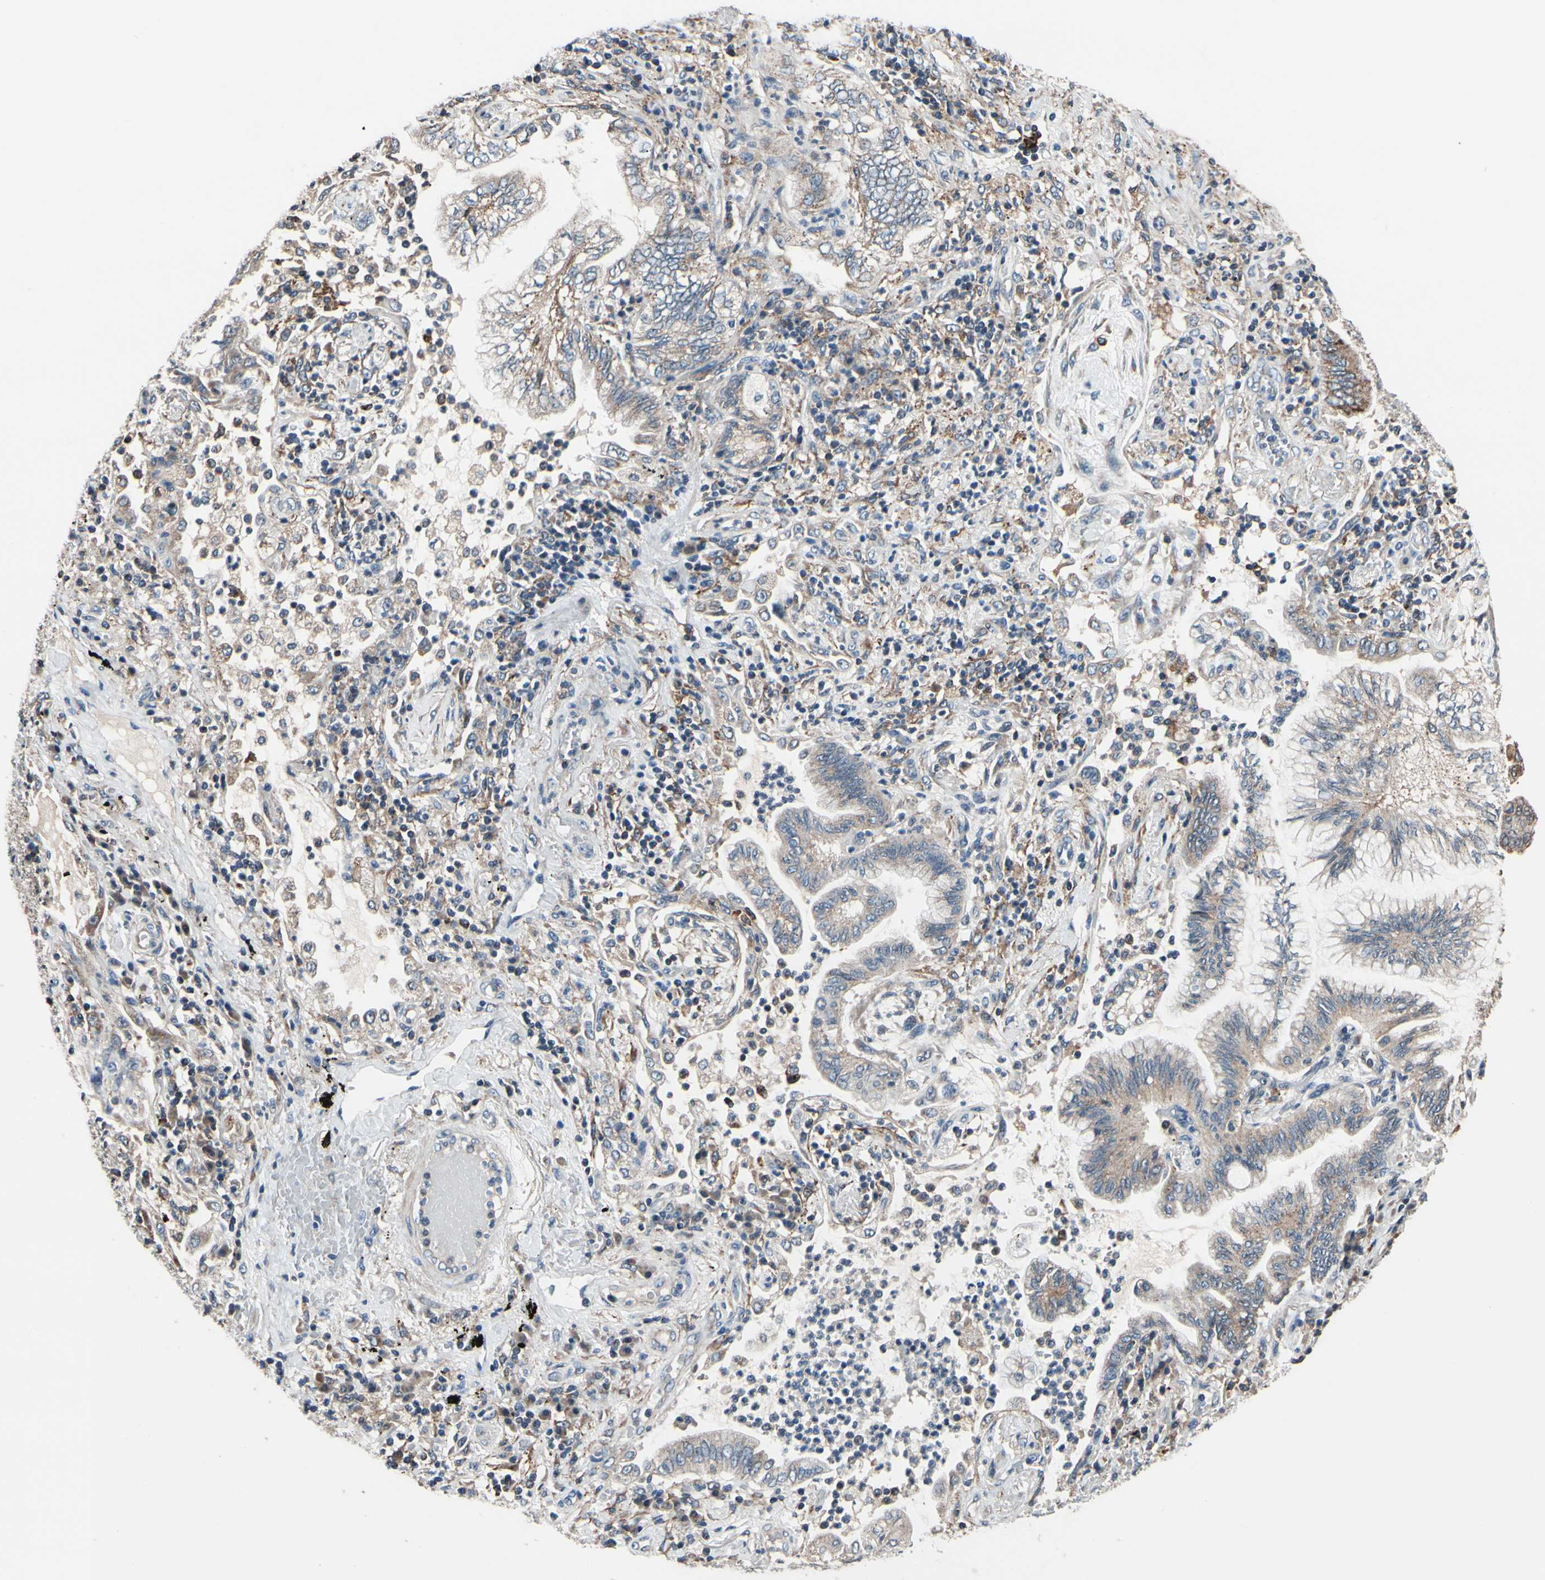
{"staining": {"intensity": "weak", "quantity": "25%-75%", "location": "cytoplasmic/membranous"}, "tissue": "lung cancer", "cell_type": "Tumor cells", "image_type": "cancer", "snomed": [{"axis": "morphology", "description": "Normal tissue, NOS"}, {"axis": "morphology", "description": "Adenocarcinoma, NOS"}, {"axis": "topography", "description": "Bronchus"}, {"axis": "topography", "description": "Lung"}], "caption": "Tumor cells demonstrate low levels of weak cytoplasmic/membranous staining in about 25%-75% of cells in human lung cancer. Using DAB (3,3'-diaminobenzidine) (brown) and hematoxylin (blue) stains, captured at high magnification using brightfield microscopy.", "gene": "TMEM176A", "patient": {"sex": "female", "age": 70}}